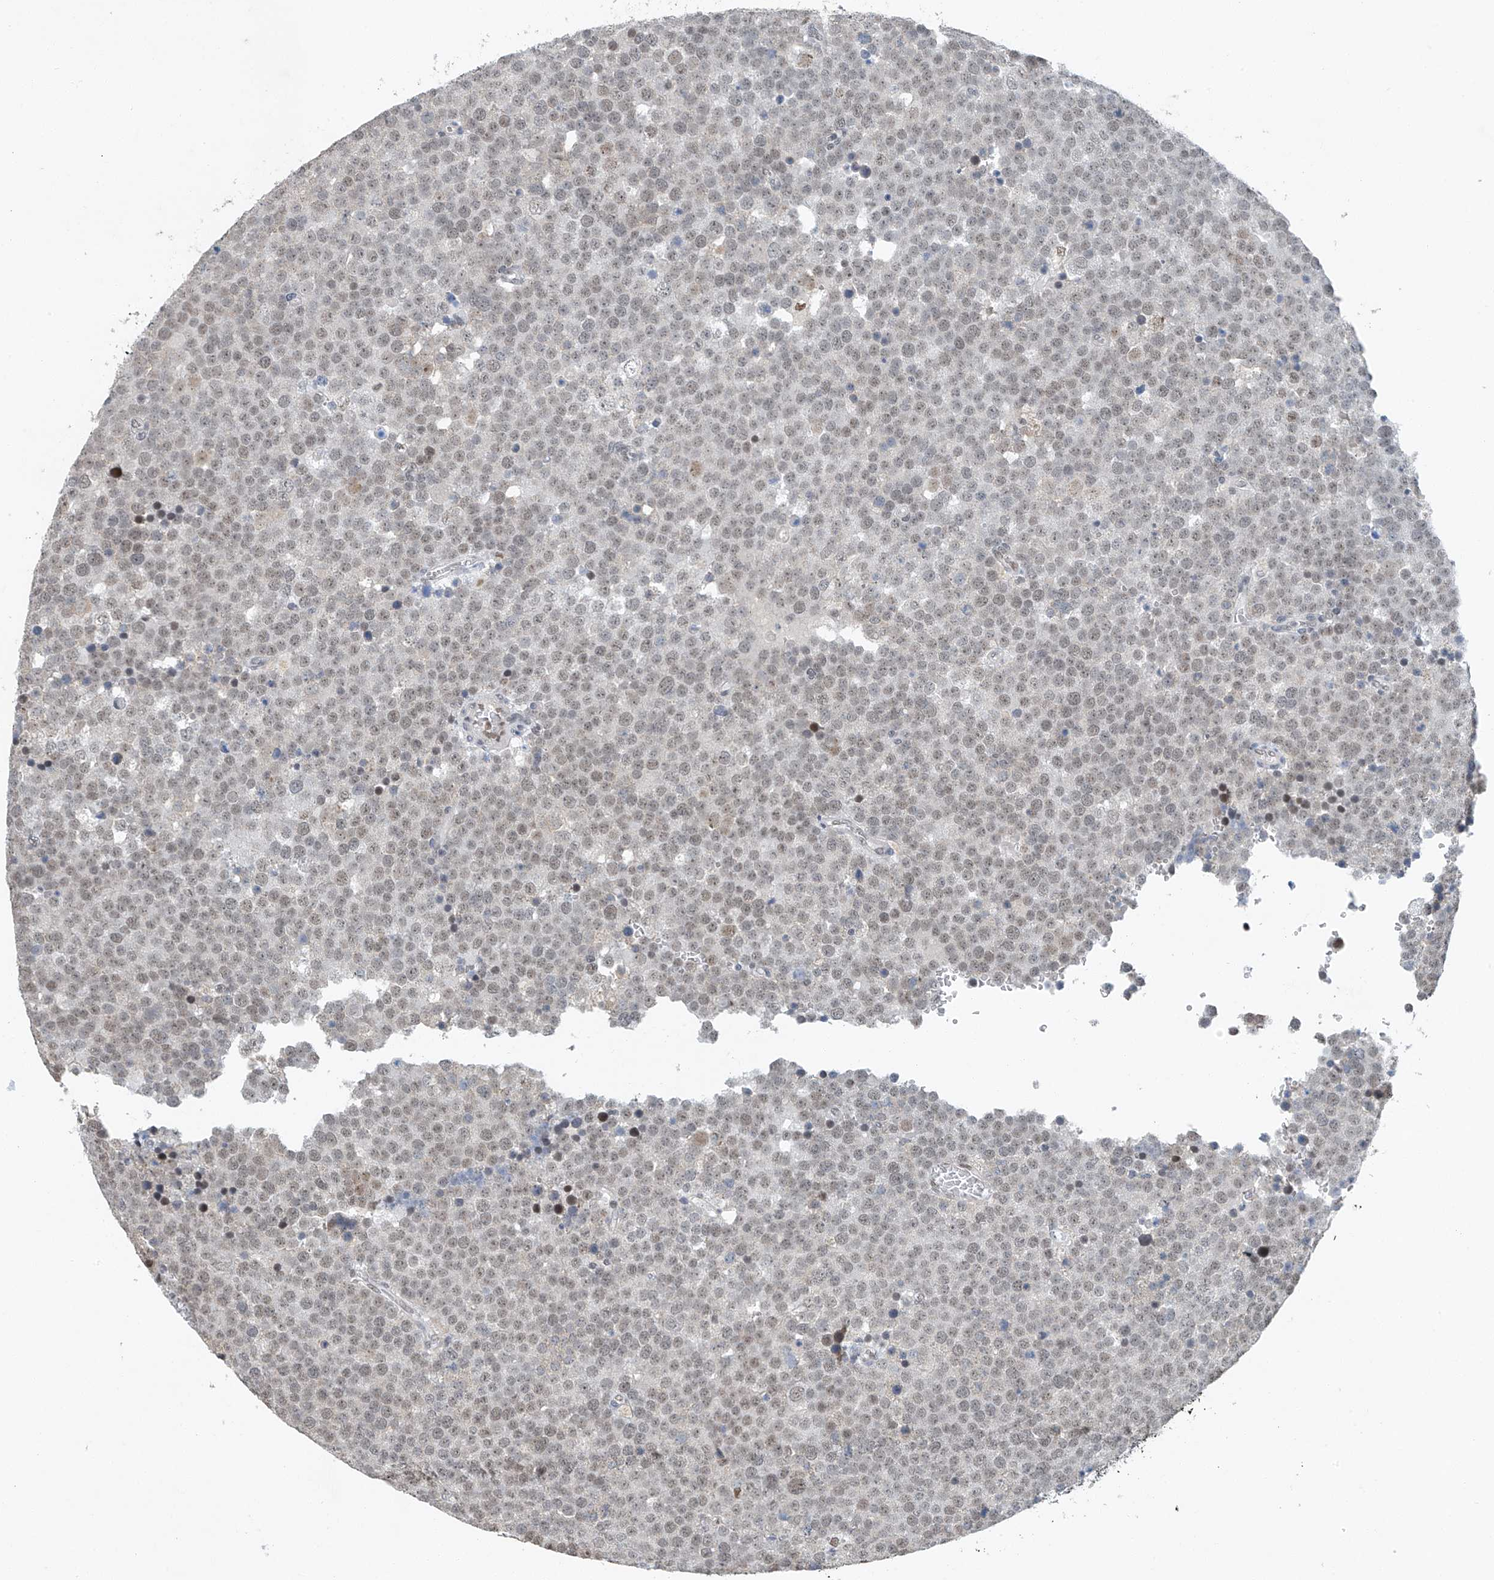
{"staining": {"intensity": "weak", "quantity": ">75%", "location": "nuclear"}, "tissue": "testis cancer", "cell_type": "Tumor cells", "image_type": "cancer", "snomed": [{"axis": "morphology", "description": "Seminoma, NOS"}, {"axis": "topography", "description": "Testis"}], "caption": "IHC micrograph of testis seminoma stained for a protein (brown), which exhibits low levels of weak nuclear expression in approximately >75% of tumor cells.", "gene": "TAF8", "patient": {"sex": "male", "age": 71}}